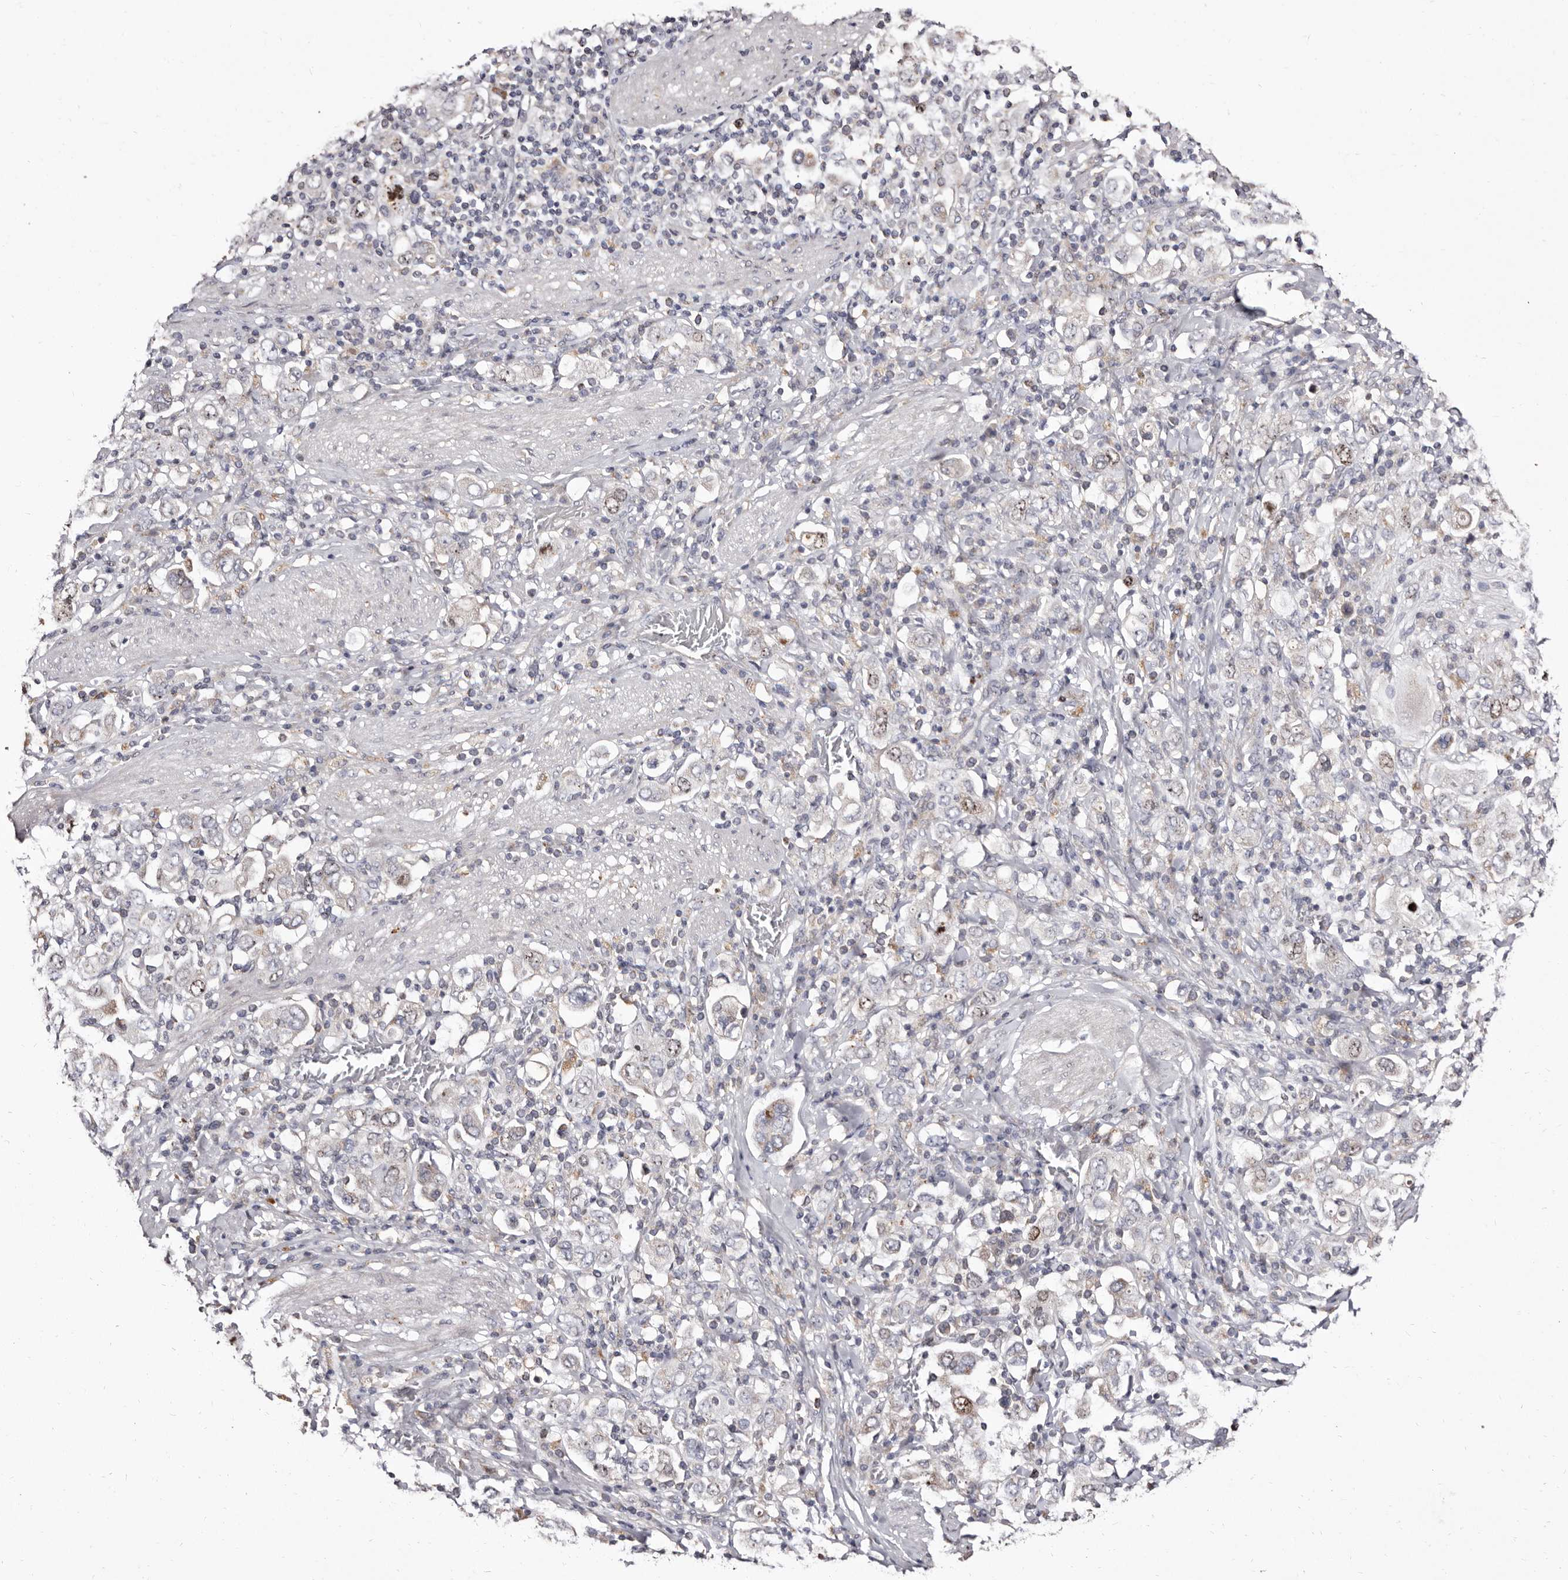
{"staining": {"intensity": "weak", "quantity": "<25%", "location": "nuclear"}, "tissue": "stomach cancer", "cell_type": "Tumor cells", "image_type": "cancer", "snomed": [{"axis": "morphology", "description": "Adenocarcinoma, NOS"}, {"axis": "topography", "description": "Stomach, upper"}], "caption": "Protein analysis of stomach adenocarcinoma demonstrates no significant expression in tumor cells.", "gene": "CDCA8", "patient": {"sex": "male", "age": 62}}